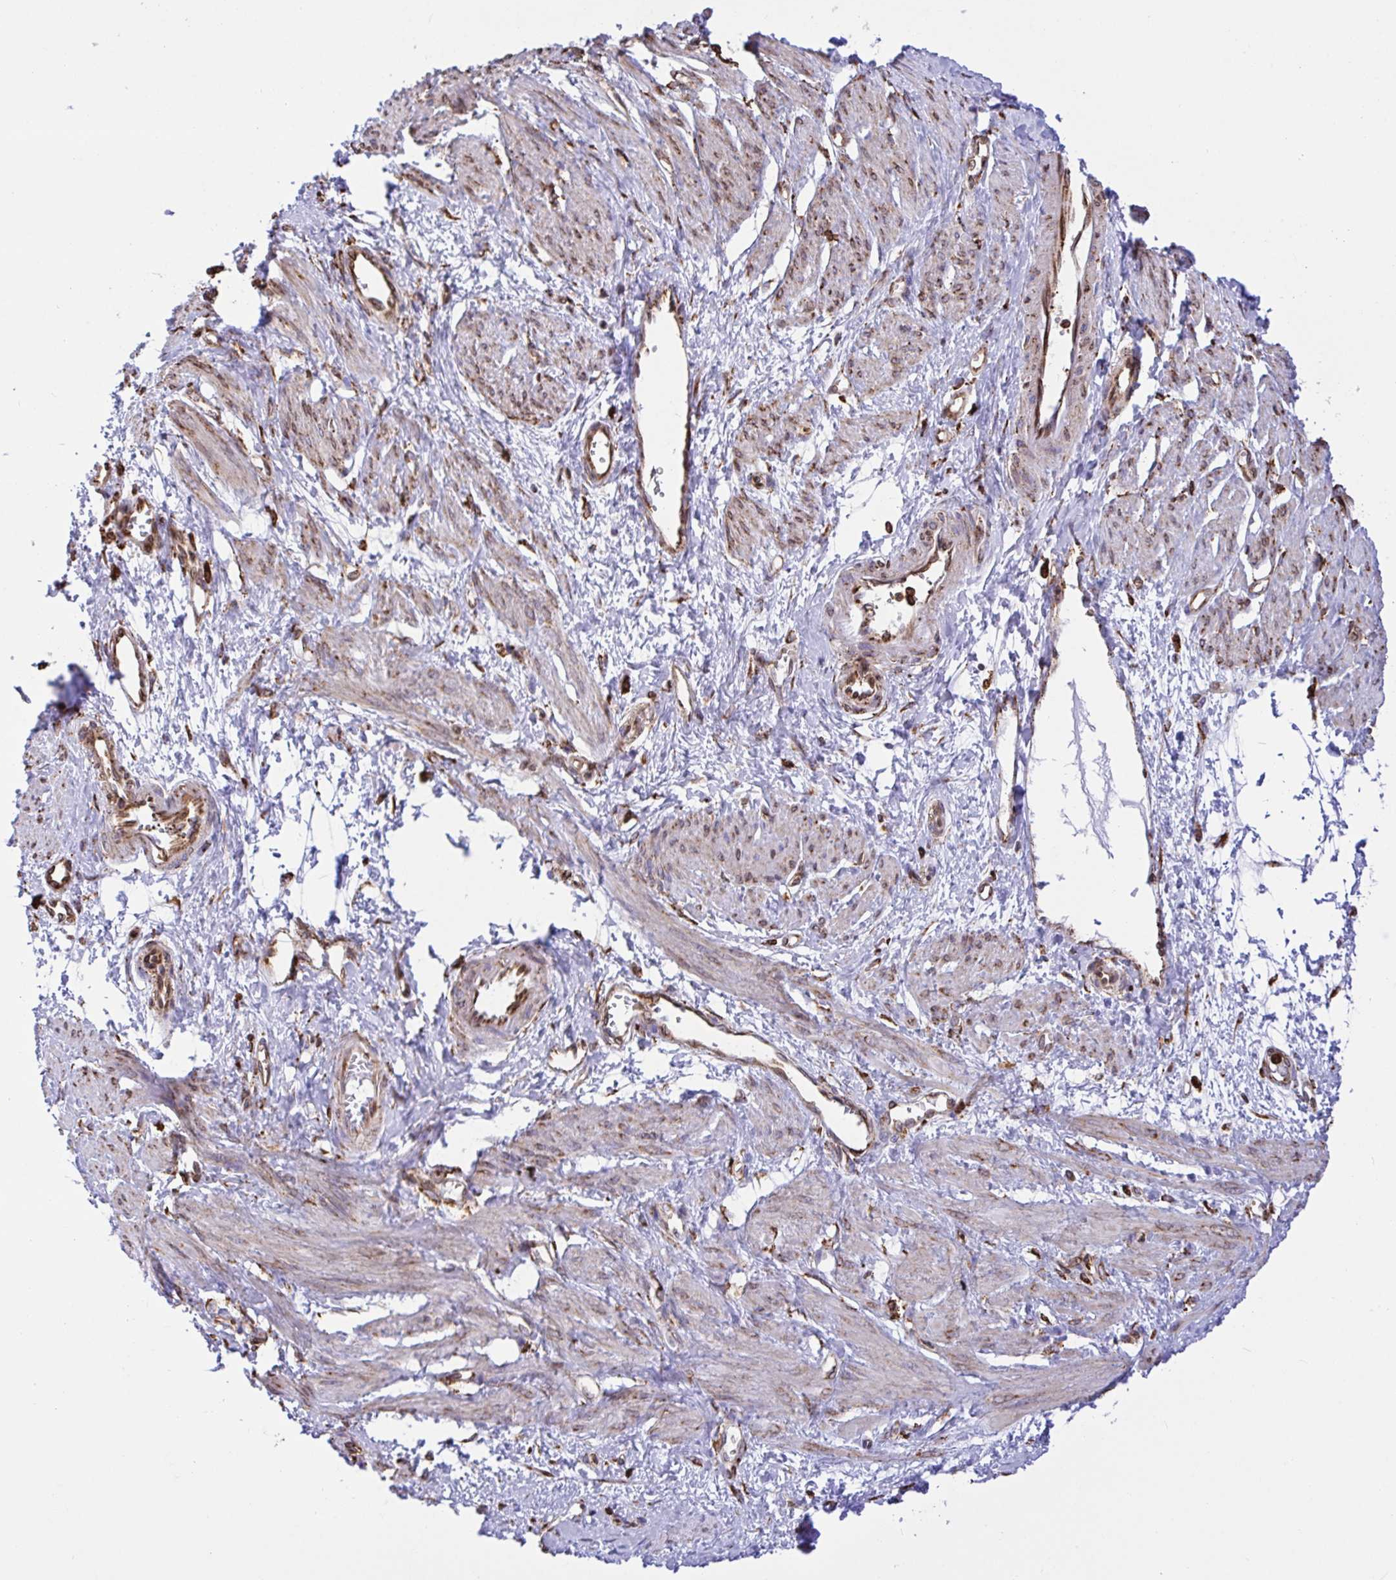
{"staining": {"intensity": "weak", "quantity": "25%-75%", "location": "cytoplasmic/membranous,nuclear"}, "tissue": "smooth muscle", "cell_type": "Smooth muscle cells", "image_type": "normal", "snomed": [{"axis": "morphology", "description": "Normal tissue, NOS"}, {"axis": "topography", "description": "Smooth muscle"}, {"axis": "topography", "description": "Uterus"}], "caption": "IHC photomicrograph of normal smooth muscle: smooth muscle stained using IHC reveals low levels of weak protein expression localized specifically in the cytoplasmic/membranous,nuclear of smooth muscle cells, appearing as a cytoplasmic/membranous,nuclear brown color.", "gene": "CLGN", "patient": {"sex": "female", "age": 39}}